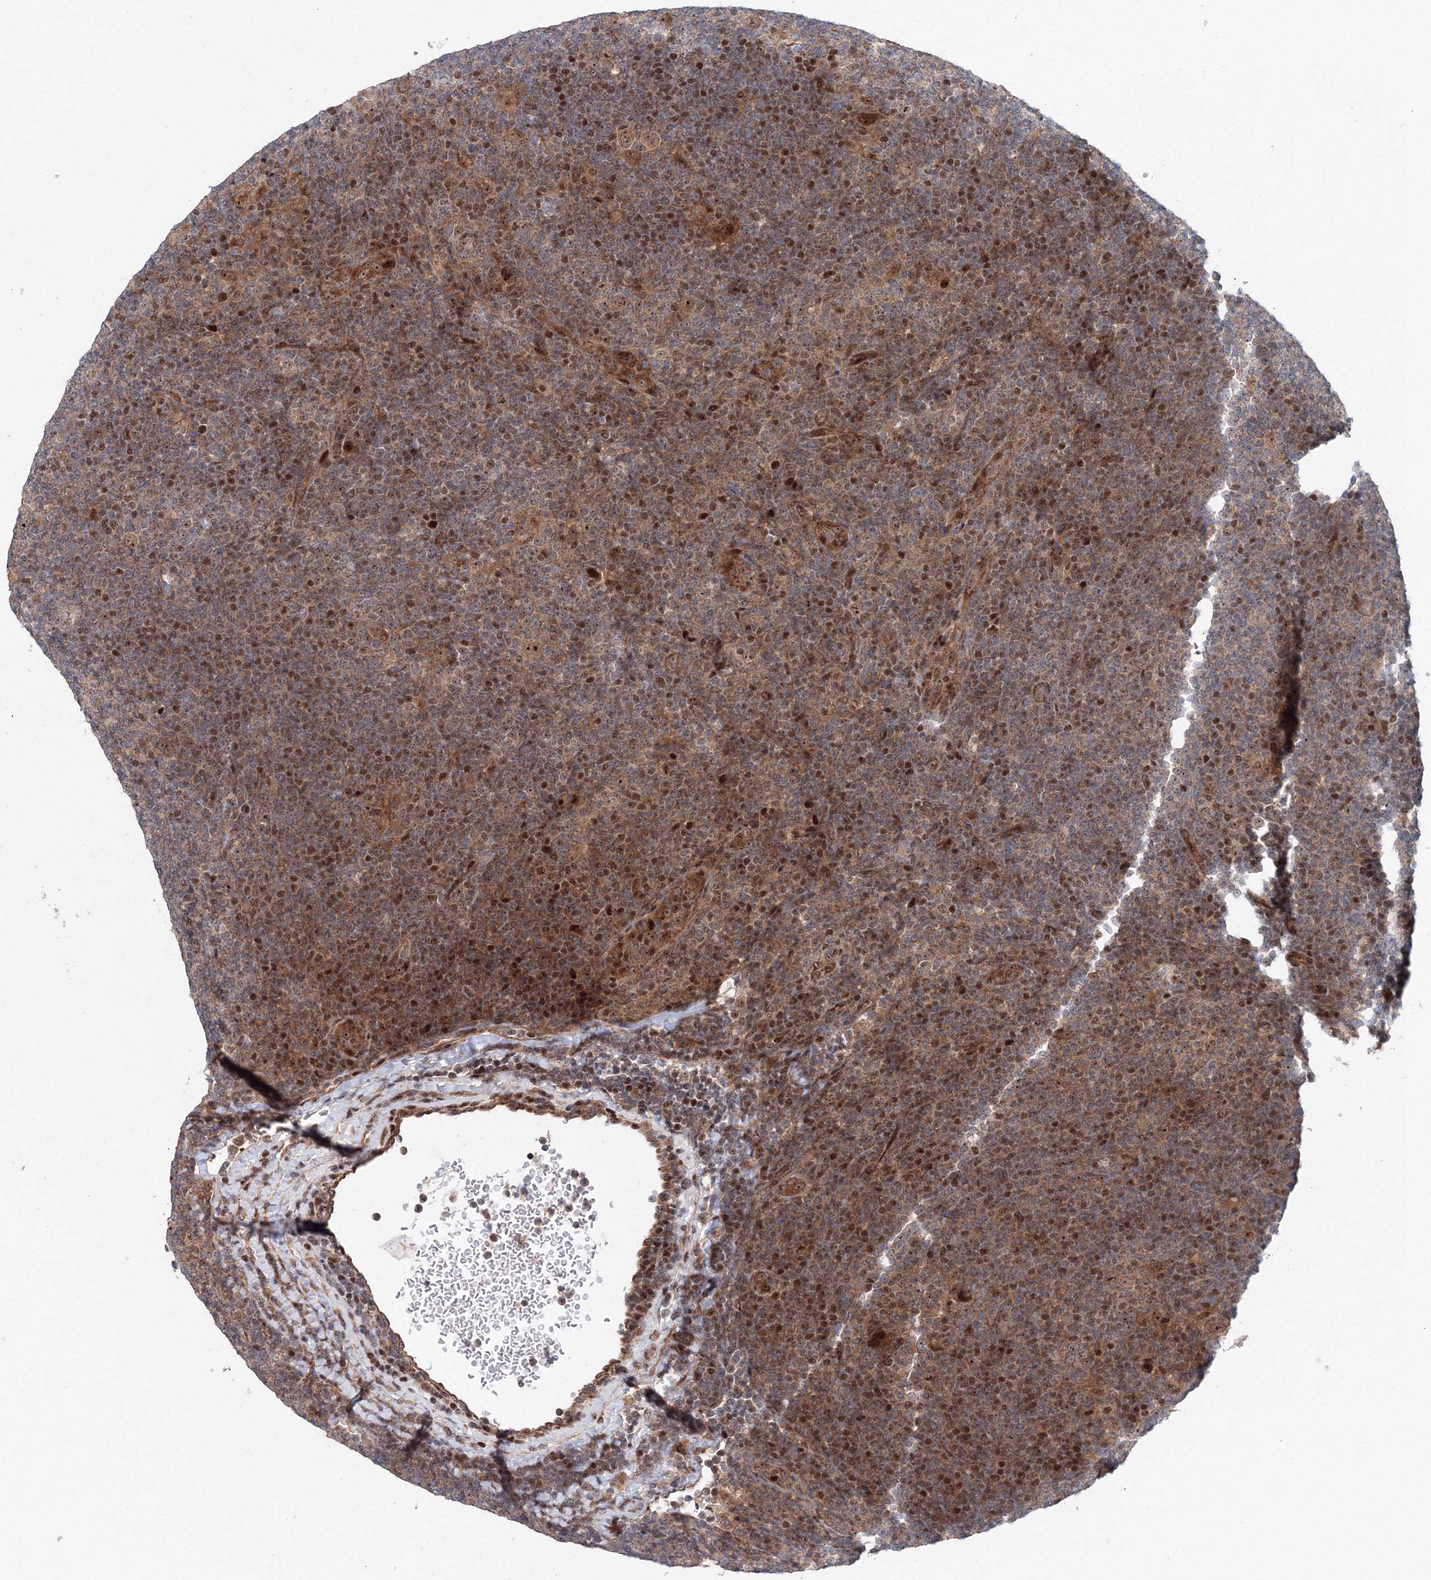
{"staining": {"intensity": "moderate", "quantity": ">75%", "location": "cytoplasmic/membranous,nuclear"}, "tissue": "lymphoma", "cell_type": "Tumor cells", "image_type": "cancer", "snomed": [{"axis": "morphology", "description": "Hodgkin's disease, NOS"}, {"axis": "topography", "description": "Lymph node"}], "caption": "Immunohistochemistry staining of Hodgkin's disease, which shows medium levels of moderate cytoplasmic/membranous and nuclear expression in about >75% of tumor cells indicating moderate cytoplasmic/membranous and nuclear protein positivity. The staining was performed using DAB (3,3'-diaminobenzidine) (brown) for protein detection and nuclei were counterstained in hematoxylin (blue).", "gene": "ANKAR", "patient": {"sex": "female", "age": 57}}